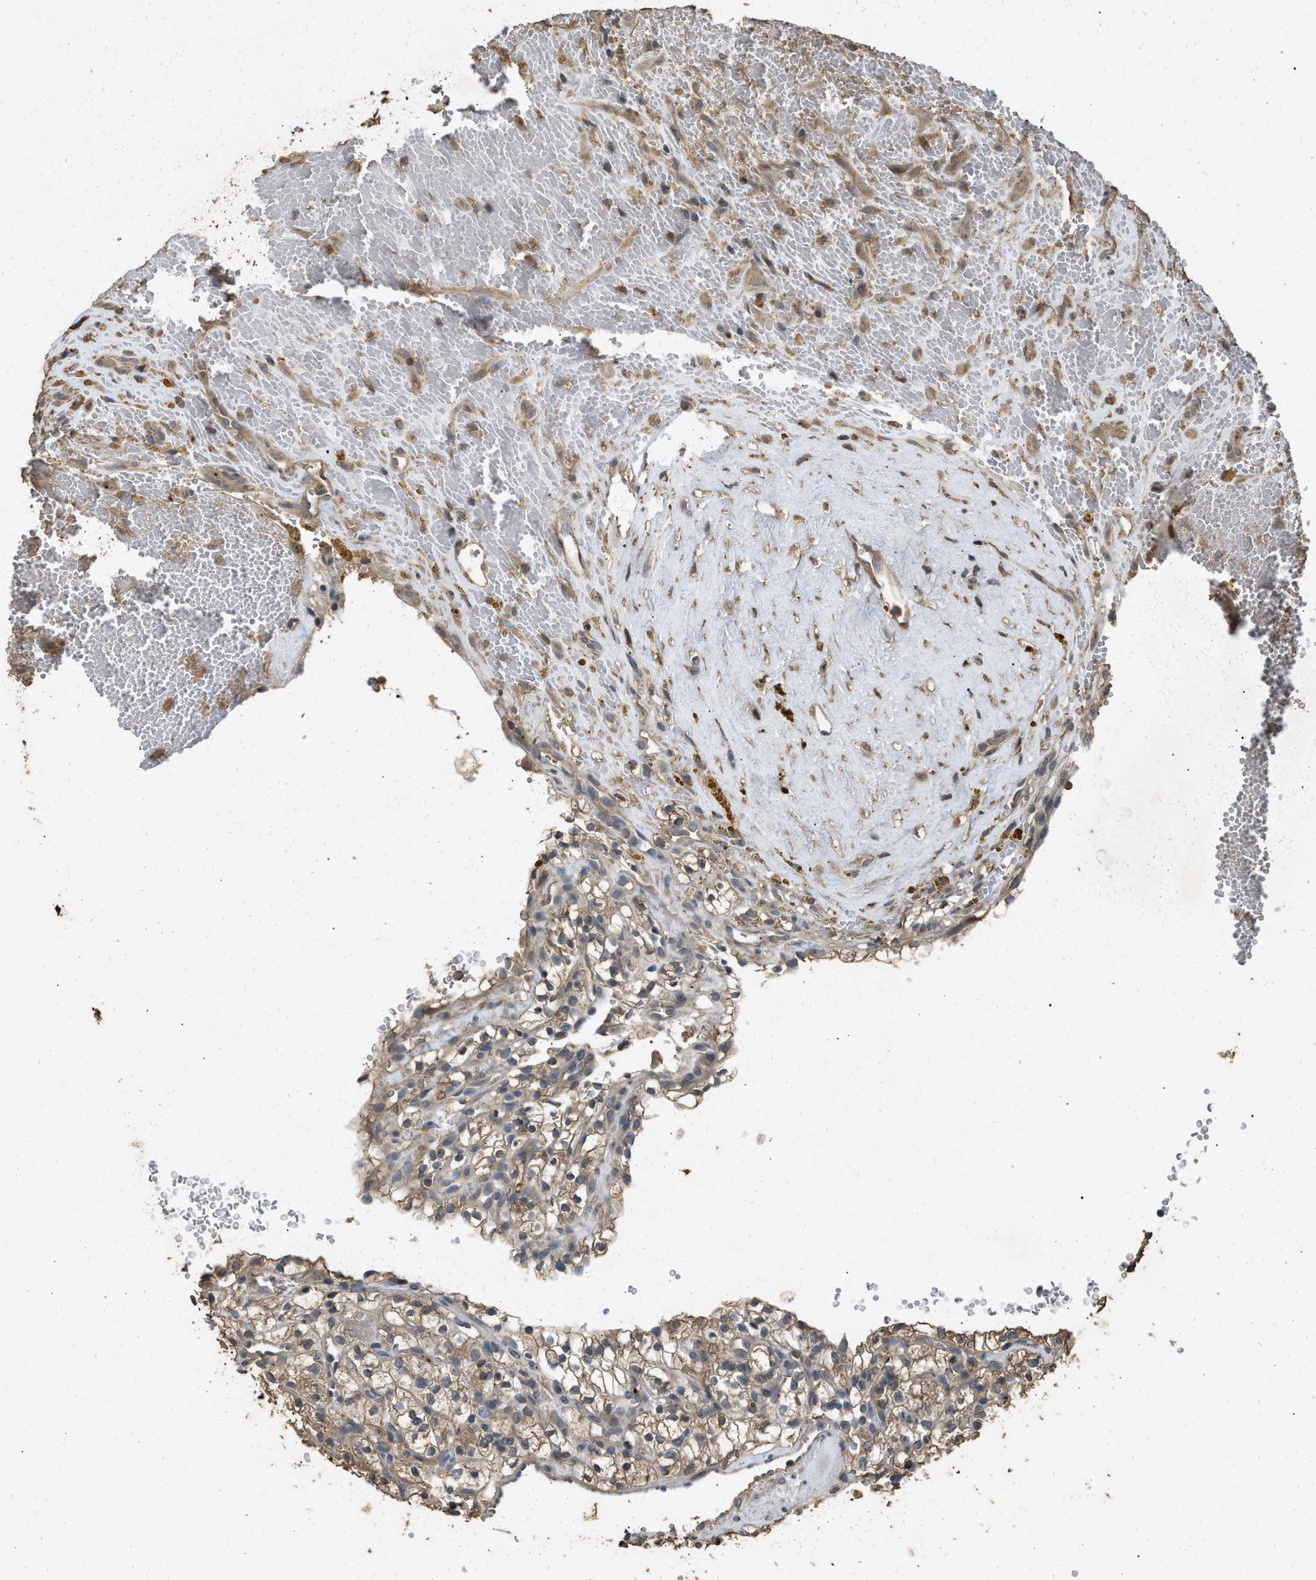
{"staining": {"intensity": "weak", "quantity": "25%-75%", "location": "cytoplasmic/membranous"}, "tissue": "renal cancer", "cell_type": "Tumor cells", "image_type": "cancer", "snomed": [{"axis": "morphology", "description": "Adenocarcinoma, NOS"}, {"axis": "topography", "description": "Kidney"}], "caption": "This photomicrograph reveals immunohistochemistry (IHC) staining of human adenocarcinoma (renal), with low weak cytoplasmic/membranous positivity in about 25%-75% of tumor cells.", "gene": "ARHGDIA", "patient": {"sex": "female", "age": 57}}